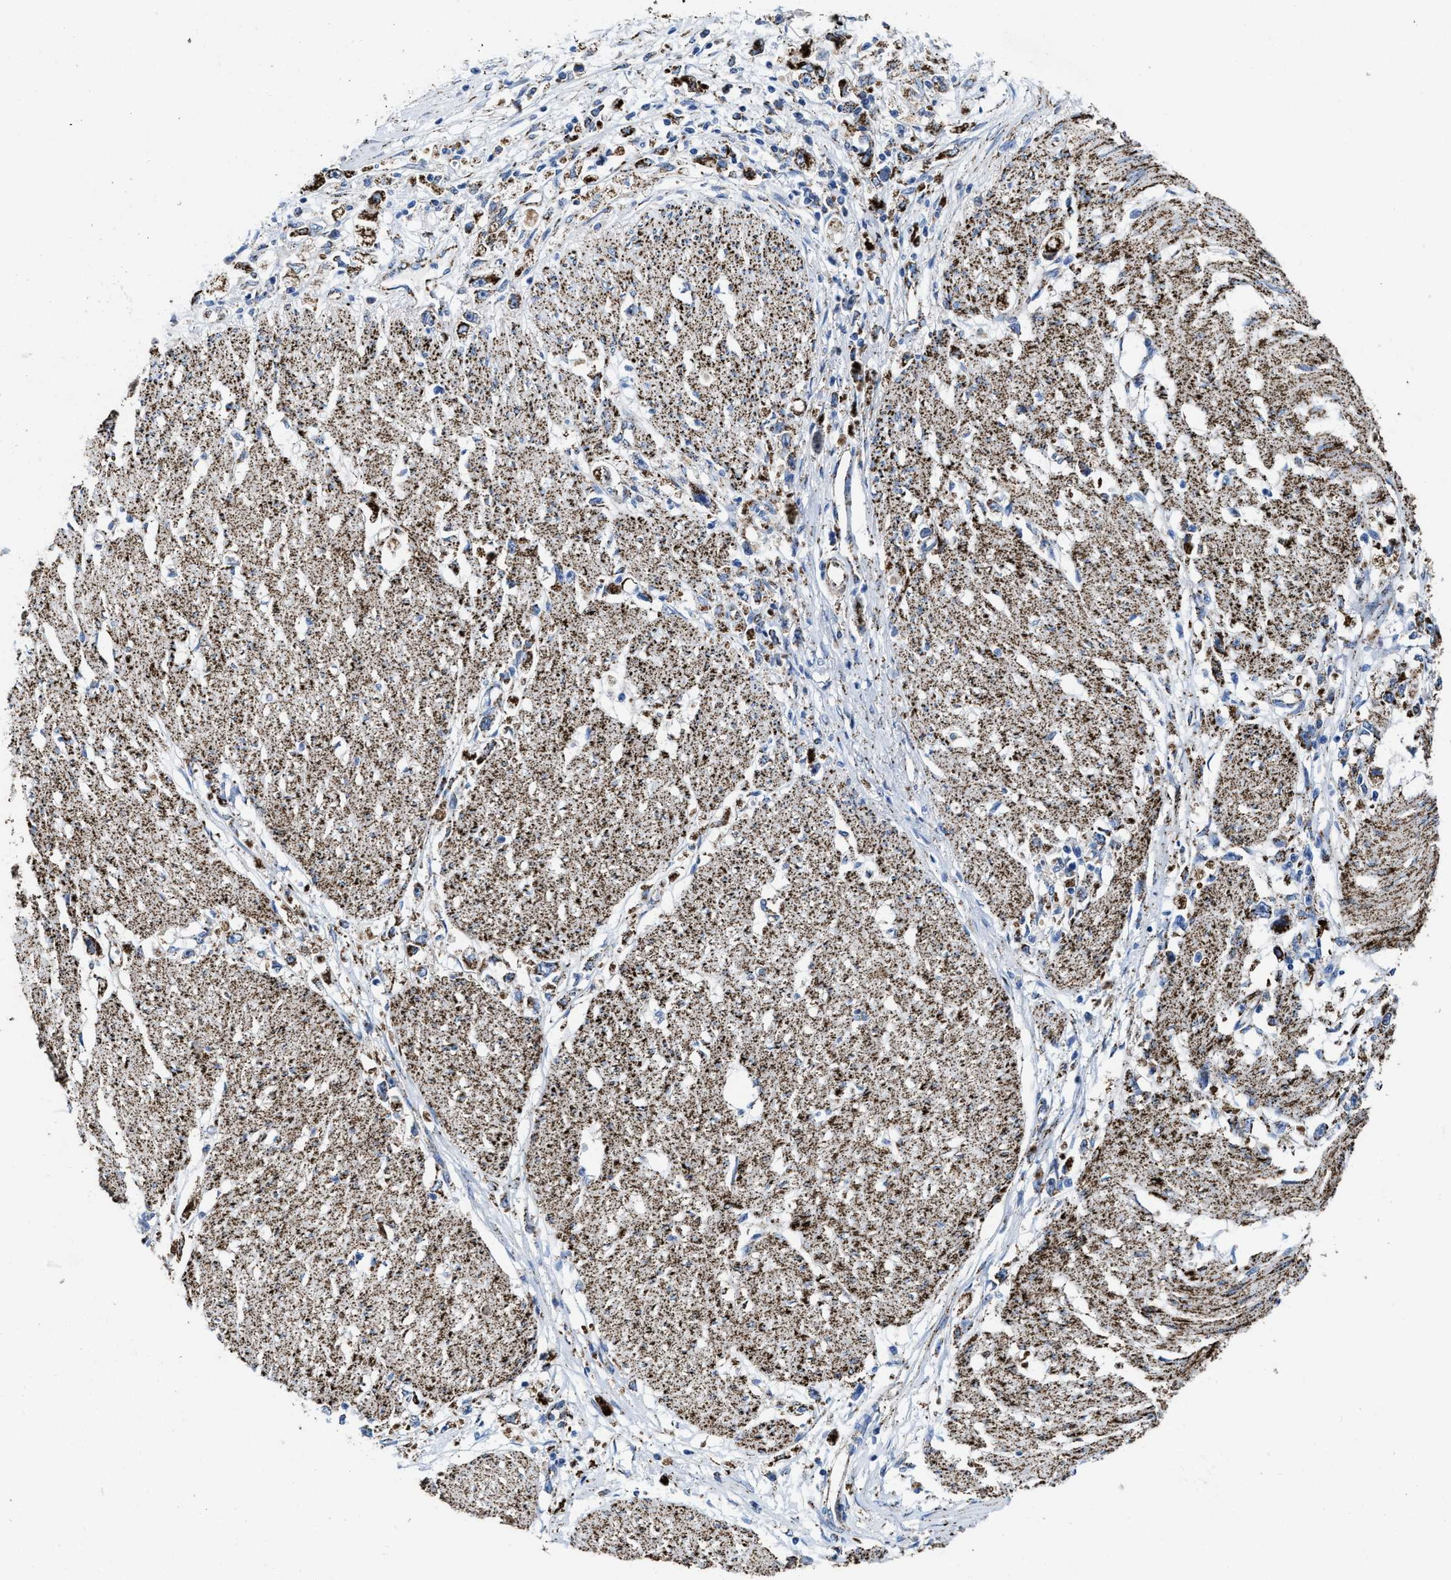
{"staining": {"intensity": "strong", "quantity": ">75%", "location": "cytoplasmic/membranous"}, "tissue": "stomach cancer", "cell_type": "Tumor cells", "image_type": "cancer", "snomed": [{"axis": "morphology", "description": "Adenocarcinoma, NOS"}, {"axis": "topography", "description": "Stomach"}], "caption": "Tumor cells exhibit high levels of strong cytoplasmic/membranous expression in approximately >75% of cells in human stomach cancer. (brown staining indicates protein expression, while blue staining denotes nuclei).", "gene": "ALDH1B1", "patient": {"sex": "female", "age": 59}}